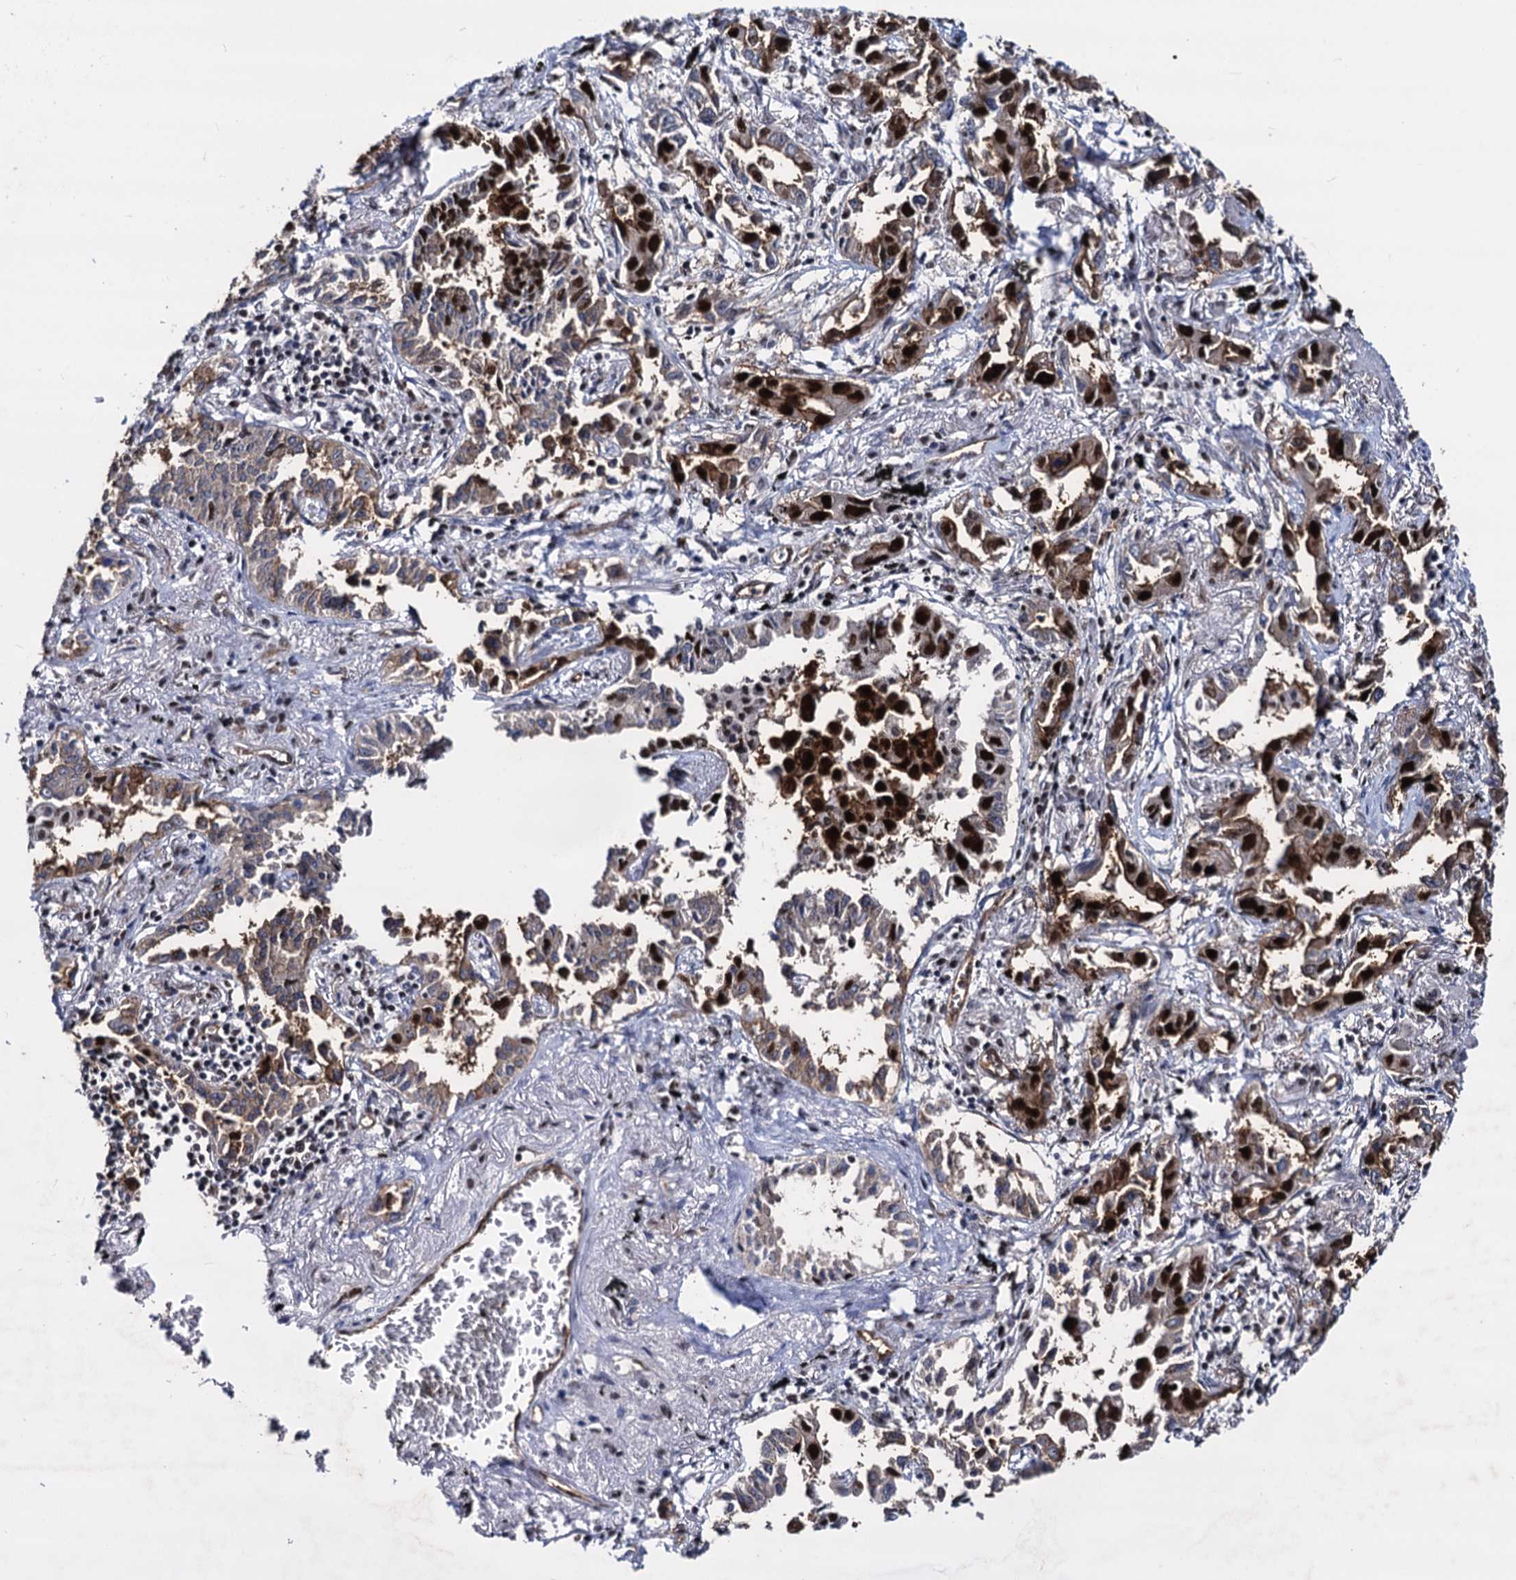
{"staining": {"intensity": "strong", "quantity": "25%-75%", "location": "nuclear"}, "tissue": "lung cancer", "cell_type": "Tumor cells", "image_type": "cancer", "snomed": [{"axis": "morphology", "description": "Adenocarcinoma, NOS"}, {"axis": "topography", "description": "Lung"}], "caption": "A brown stain labels strong nuclear positivity of a protein in human lung cancer tumor cells.", "gene": "GALNT11", "patient": {"sex": "male", "age": 67}}